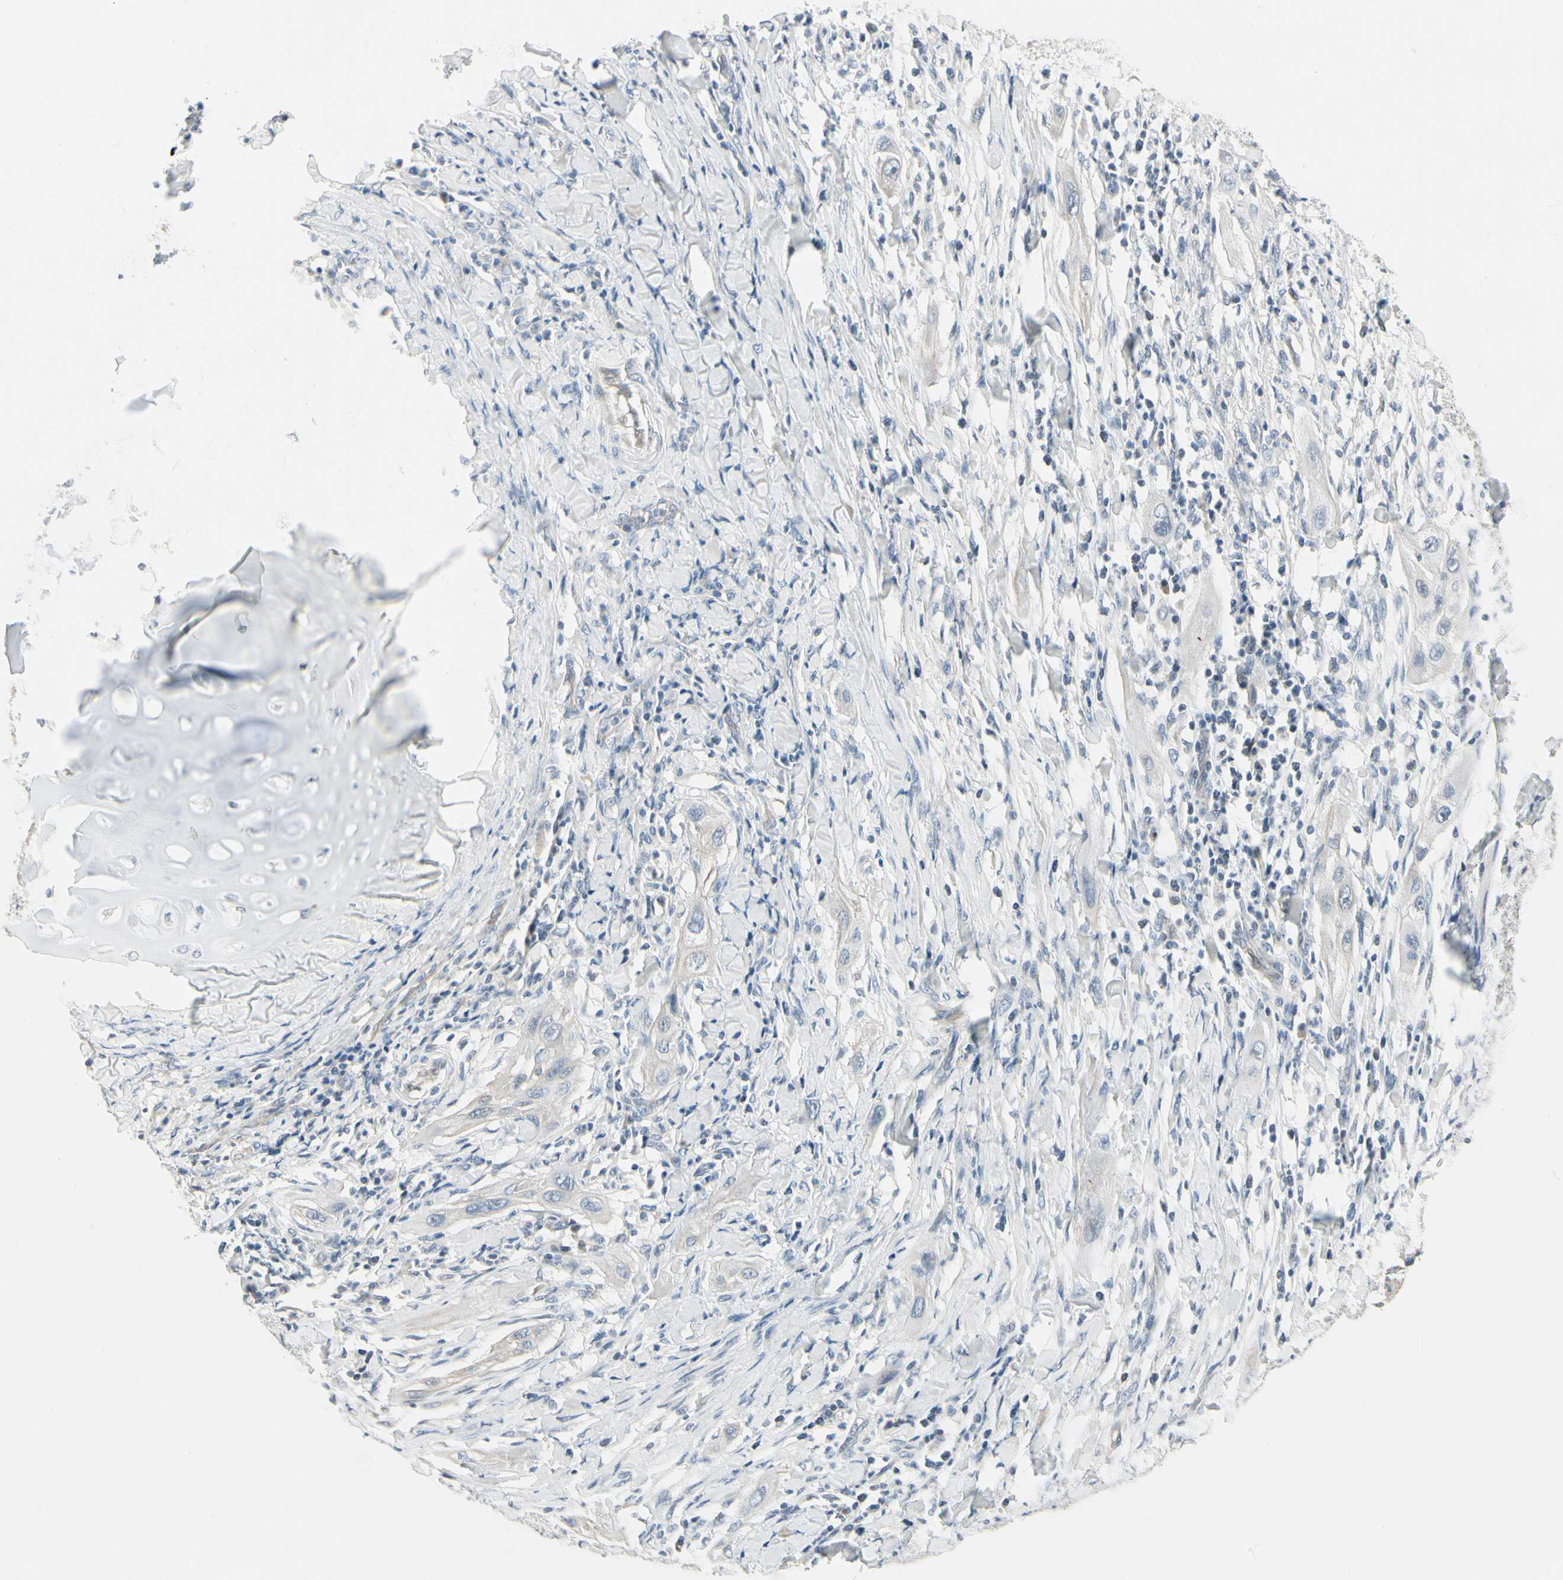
{"staining": {"intensity": "negative", "quantity": "none", "location": "none"}, "tissue": "lung cancer", "cell_type": "Tumor cells", "image_type": "cancer", "snomed": [{"axis": "morphology", "description": "Squamous cell carcinoma, NOS"}, {"axis": "topography", "description": "Lung"}], "caption": "IHC photomicrograph of neoplastic tissue: squamous cell carcinoma (lung) stained with DAB exhibits no significant protein staining in tumor cells.", "gene": "SPINK4", "patient": {"sex": "female", "age": 47}}